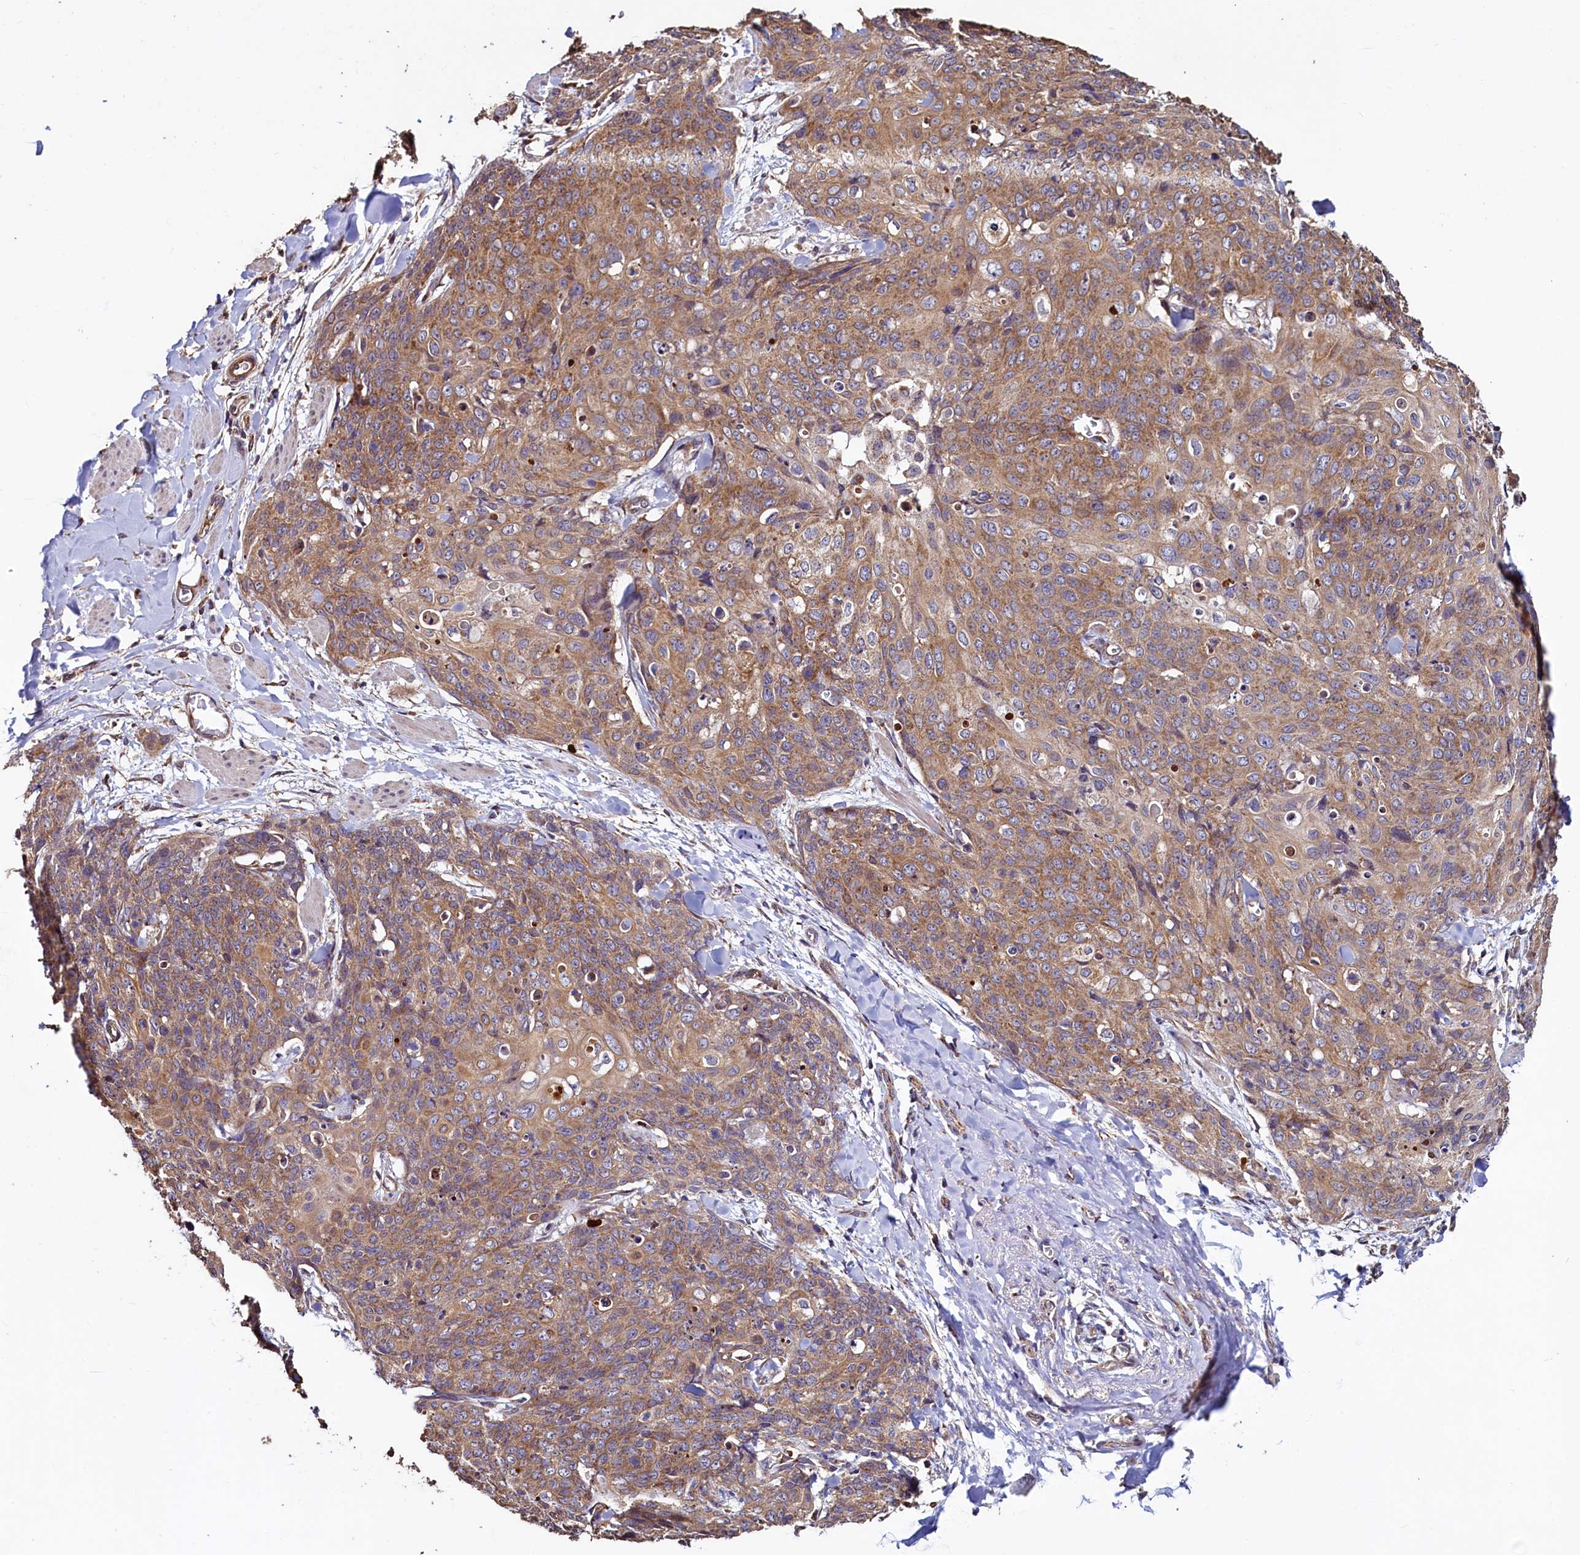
{"staining": {"intensity": "moderate", "quantity": ">75%", "location": "cytoplasmic/membranous"}, "tissue": "skin cancer", "cell_type": "Tumor cells", "image_type": "cancer", "snomed": [{"axis": "morphology", "description": "Squamous cell carcinoma, NOS"}, {"axis": "topography", "description": "Skin"}, {"axis": "topography", "description": "Vulva"}], "caption": "An image of skin squamous cell carcinoma stained for a protein exhibits moderate cytoplasmic/membranous brown staining in tumor cells.", "gene": "RBFA", "patient": {"sex": "female", "age": 85}}